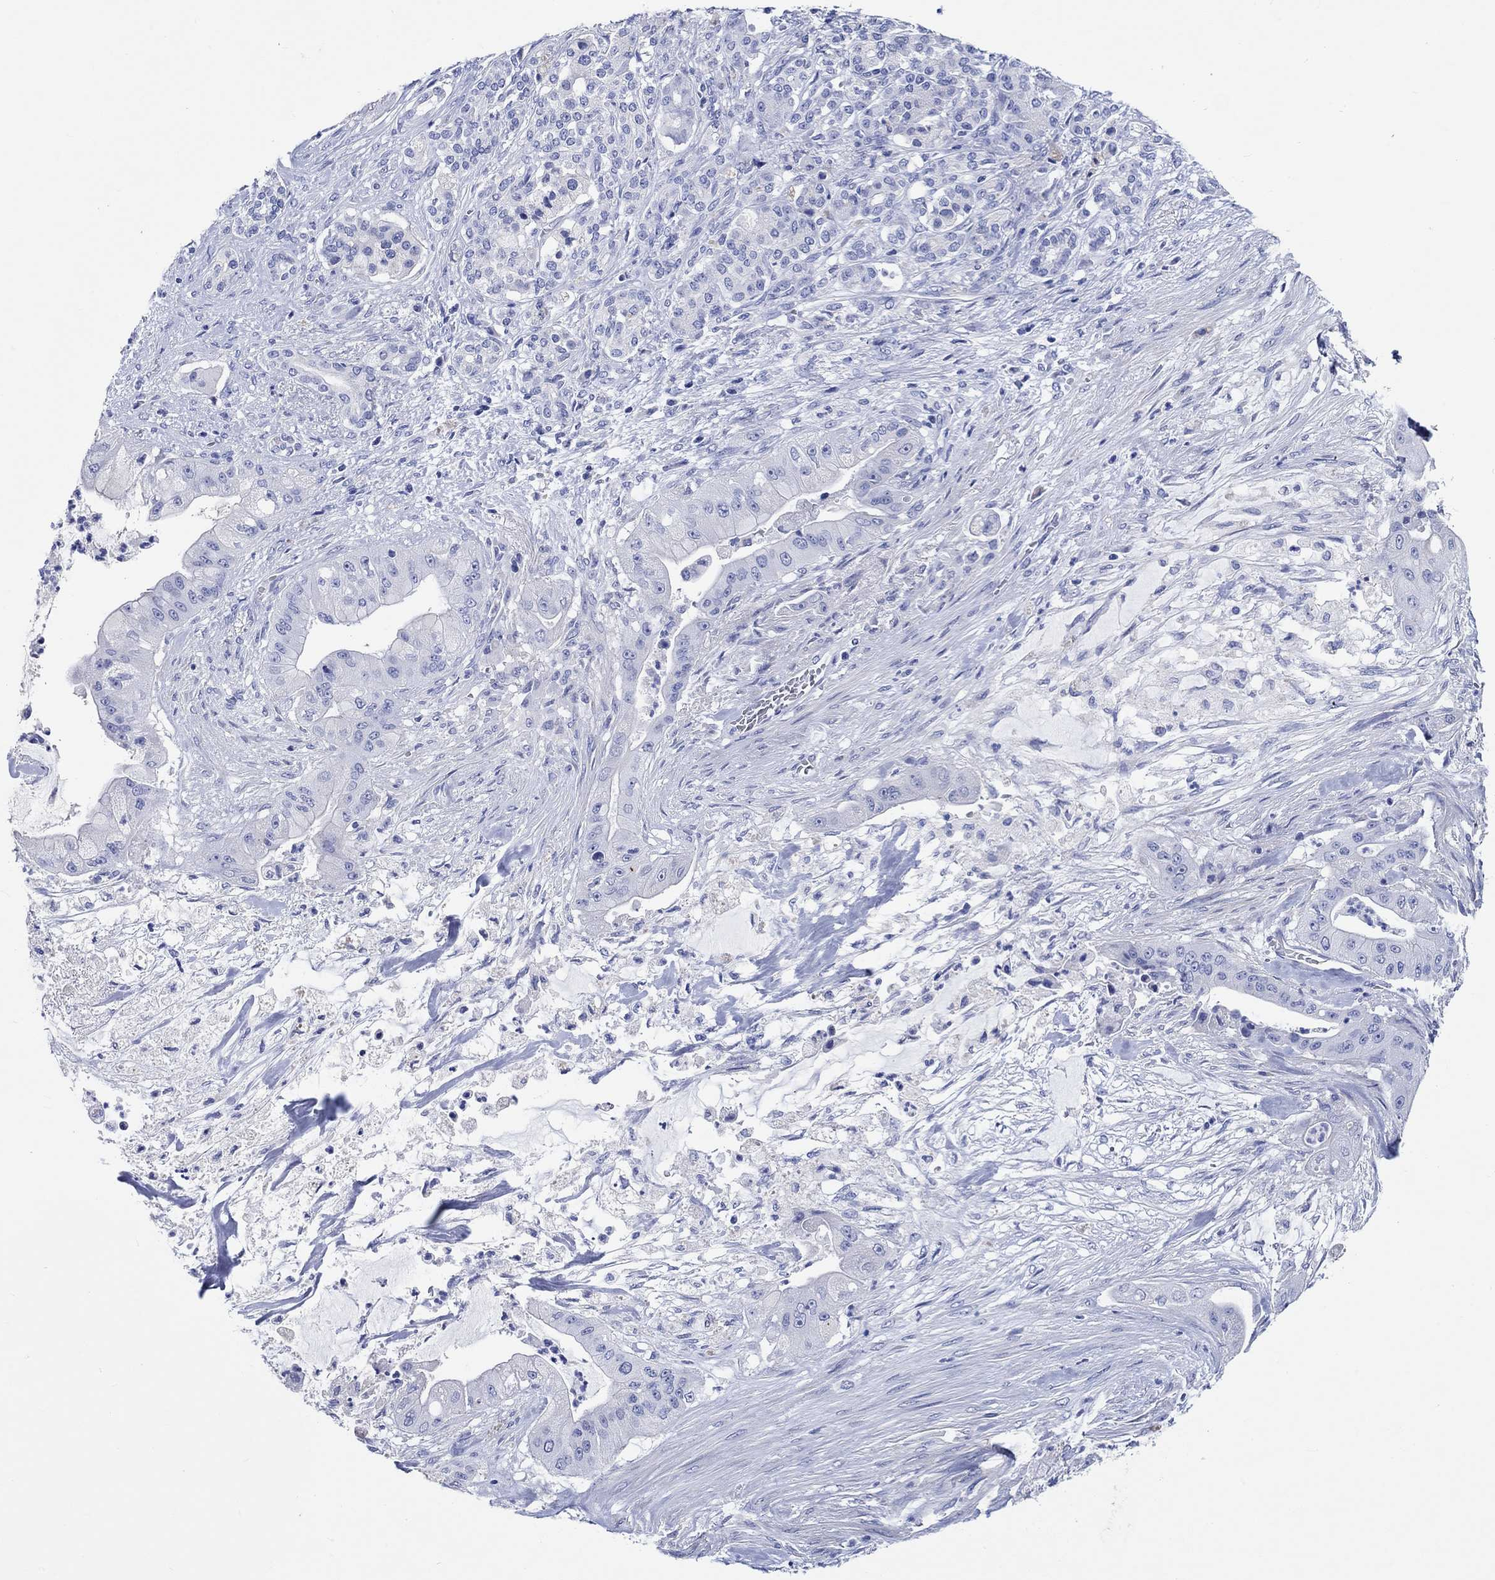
{"staining": {"intensity": "negative", "quantity": "none", "location": "none"}, "tissue": "pancreatic cancer", "cell_type": "Tumor cells", "image_type": "cancer", "snomed": [{"axis": "morphology", "description": "Normal tissue, NOS"}, {"axis": "morphology", "description": "Inflammation, NOS"}, {"axis": "morphology", "description": "Adenocarcinoma, NOS"}, {"axis": "topography", "description": "Pancreas"}], "caption": "Pancreatic adenocarcinoma was stained to show a protein in brown. There is no significant positivity in tumor cells.", "gene": "SHISA4", "patient": {"sex": "male", "age": 57}}